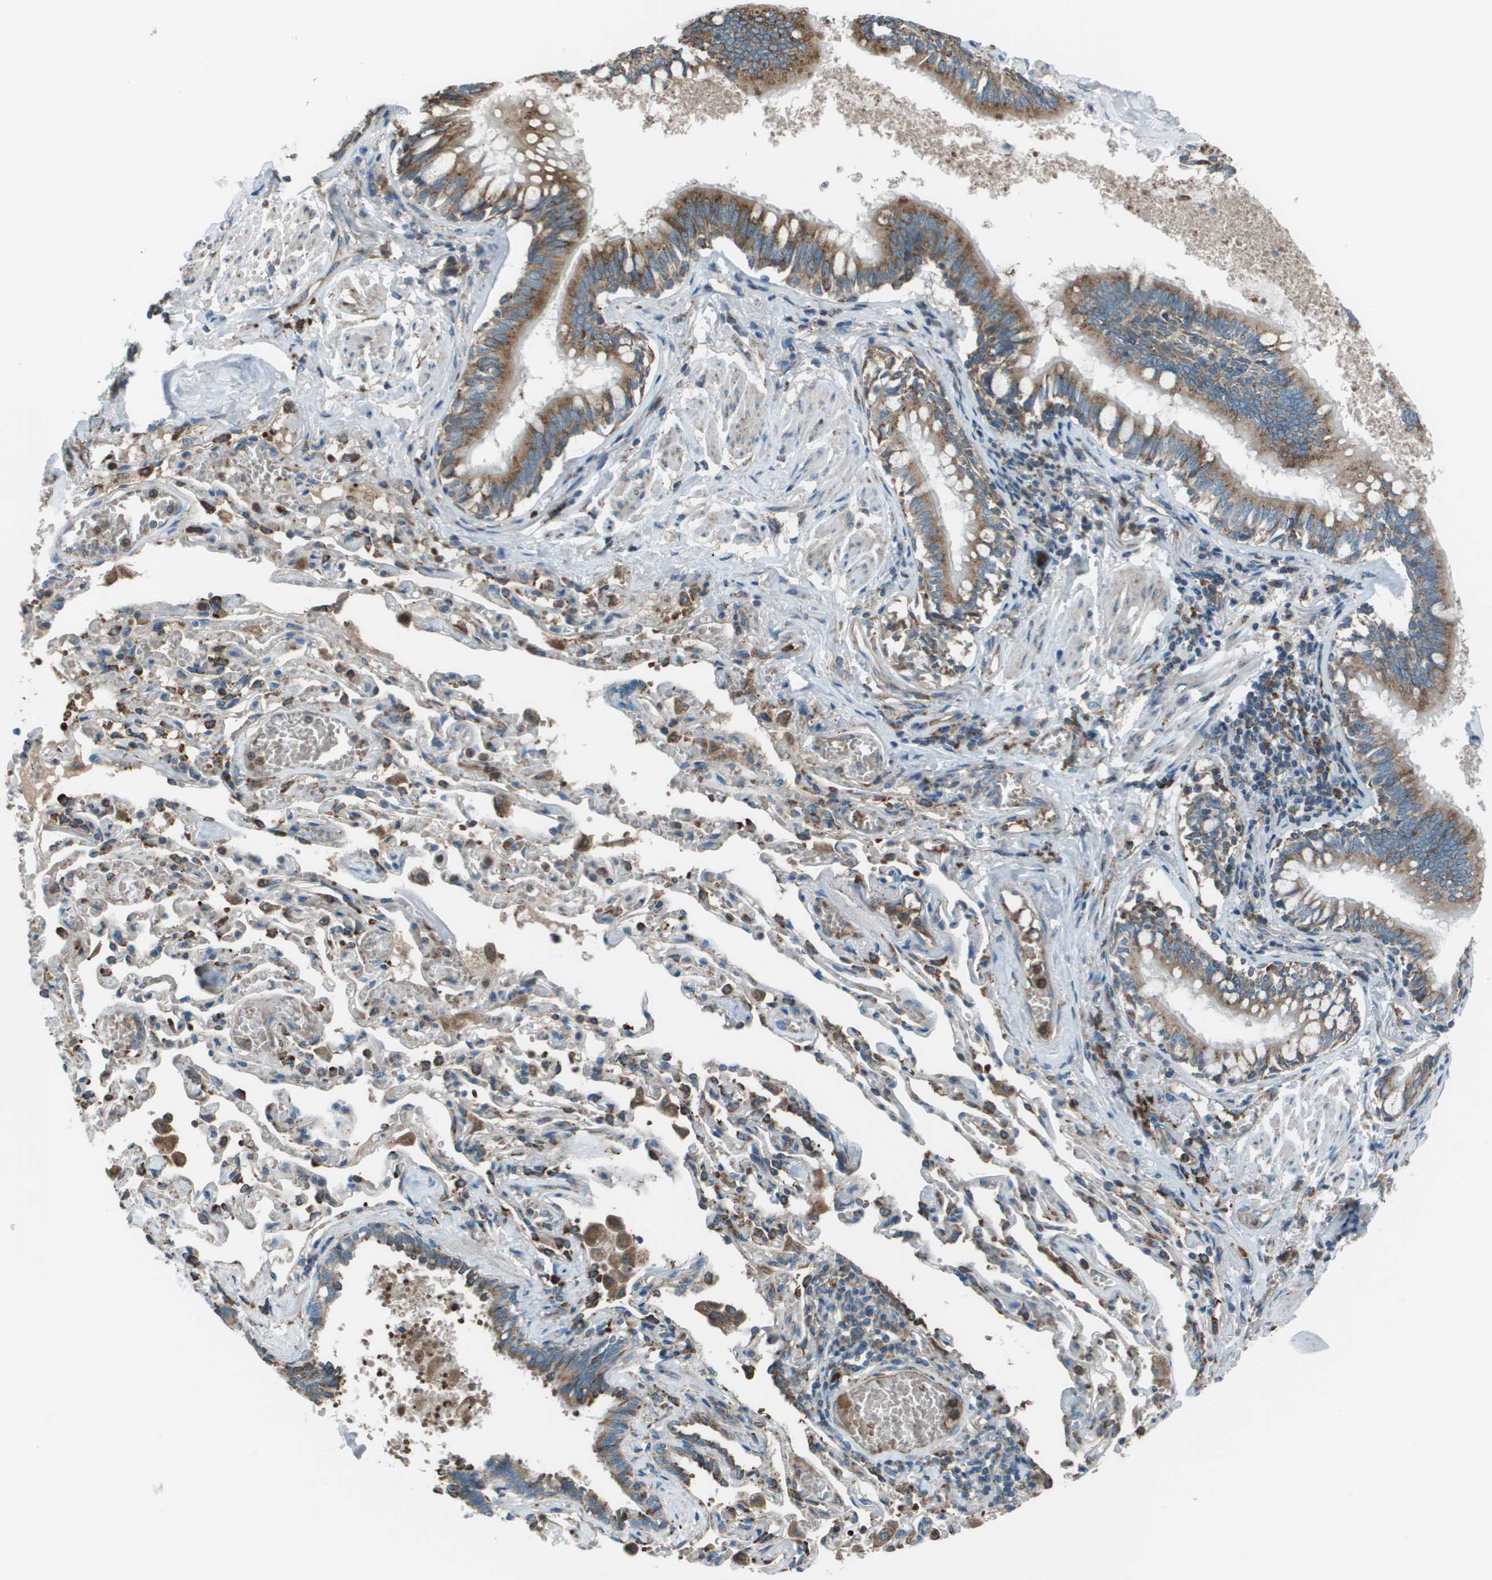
{"staining": {"intensity": "moderate", "quantity": ">75%", "location": "cytoplasmic/membranous"}, "tissue": "bronchus", "cell_type": "Respiratory epithelial cells", "image_type": "normal", "snomed": [{"axis": "morphology", "description": "Normal tissue, NOS"}, {"axis": "morphology", "description": "Inflammation, NOS"}, {"axis": "topography", "description": "Cartilage tissue"}, {"axis": "topography", "description": "Lung"}], "caption": "Protein staining of benign bronchus exhibits moderate cytoplasmic/membranous staining in approximately >75% of respiratory epithelial cells. The staining is performed using DAB (3,3'-diaminobenzidine) brown chromogen to label protein expression. The nuclei are counter-stained blue using hematoxylin.", "gene": "UTS2", "patient": {"sex": "male", "age": 71}}